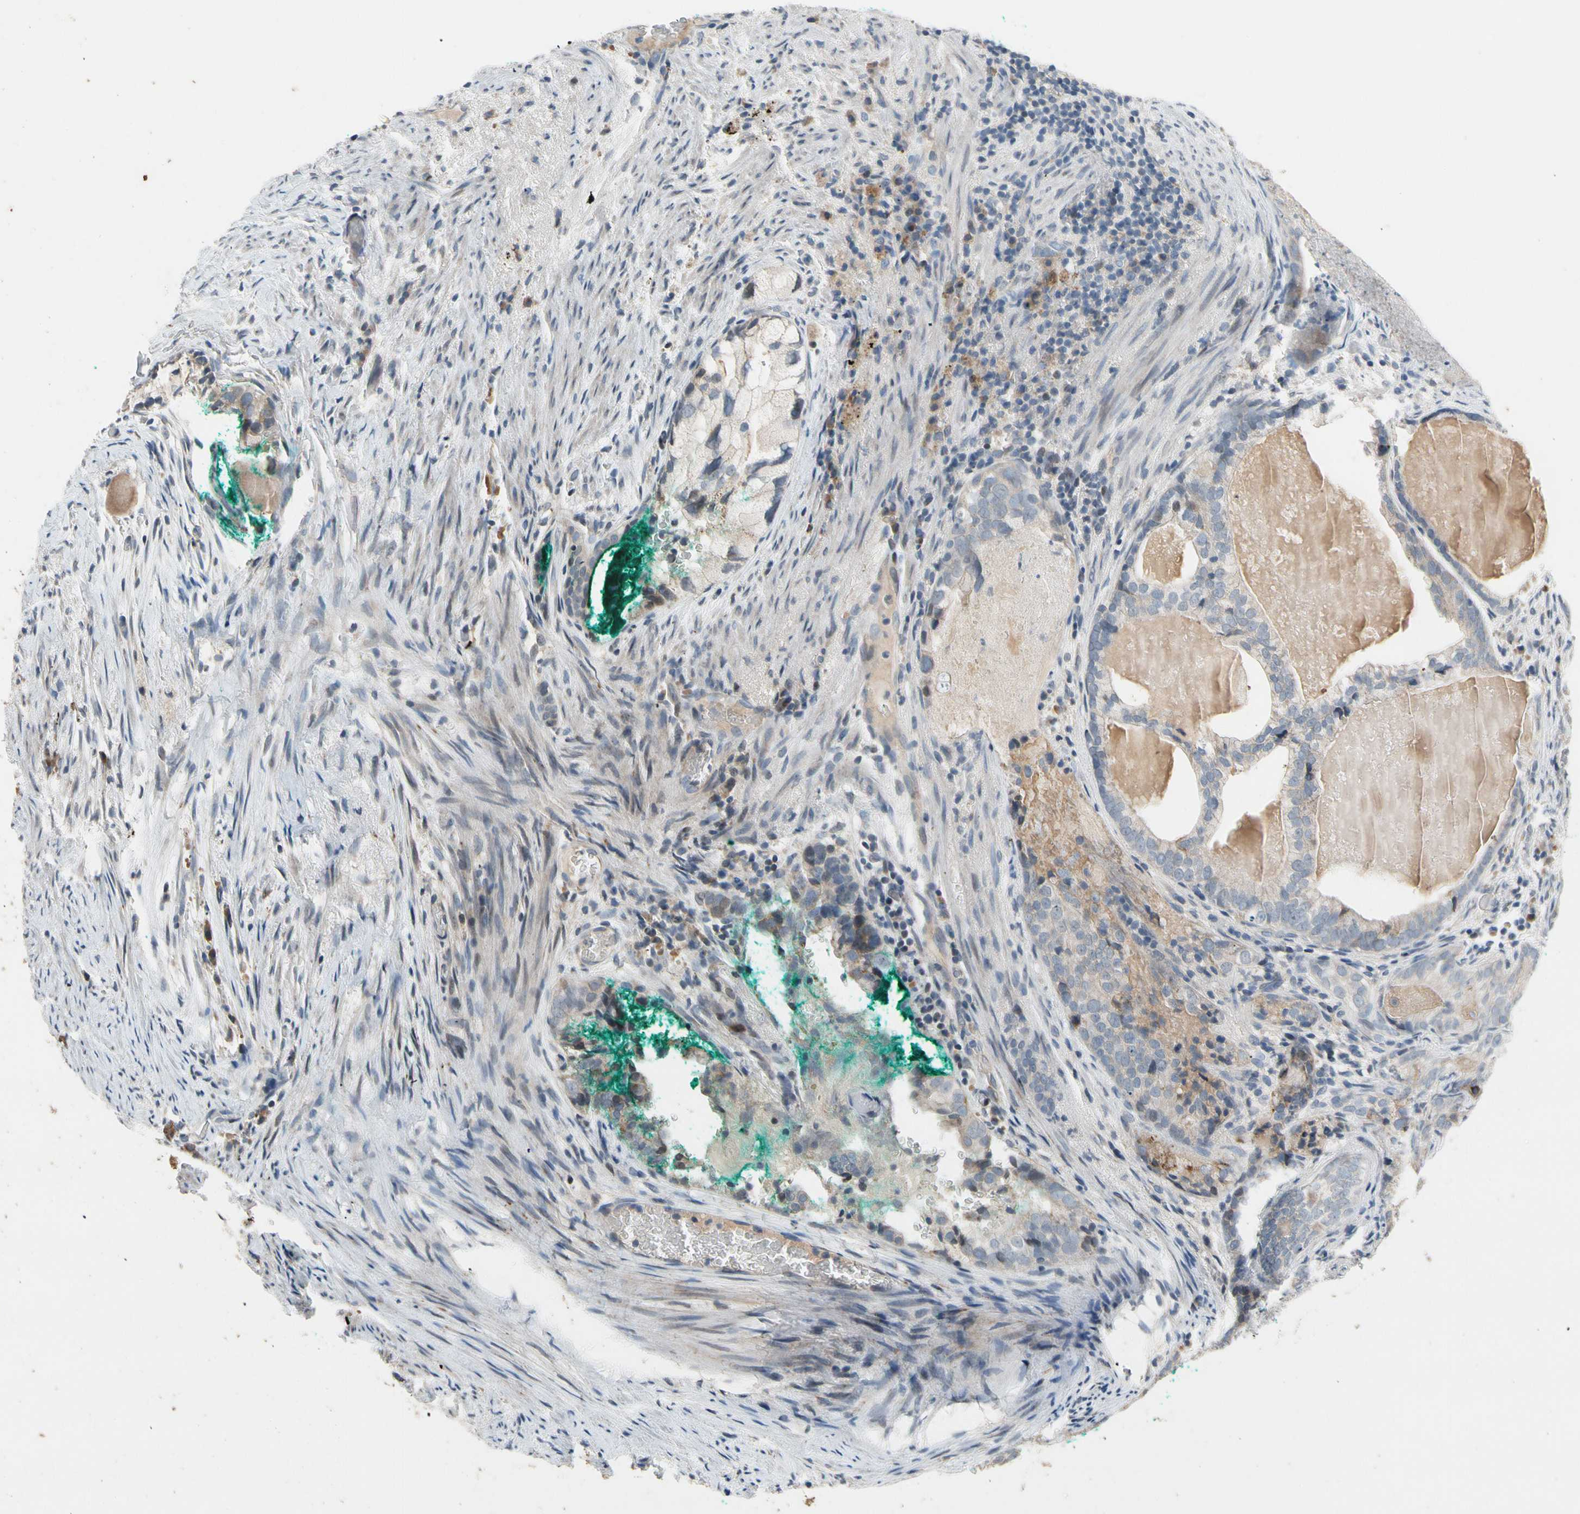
{"staining": {"intensity": "weak", "quantity": ">75%", "location": "cytoplasmic/membranous"}, "tissue": "prostate cancer", "cell_type": "Tumor cells", "image_type": "cancer", "snomed": [{"axis": "morphology", "description": "Adenocarcinoma, High grade"}, {"axis": "topography", "description": "Prostate"}], "caption": "A low amount of weak cytoplasmic/membranous expression is seen in about >75% of tumor cells in adenocarcinoma (high-grade) (prostate) tissue.", "gene": "PIP5K1B", "patient": {"sex": "male", "age": 66}}